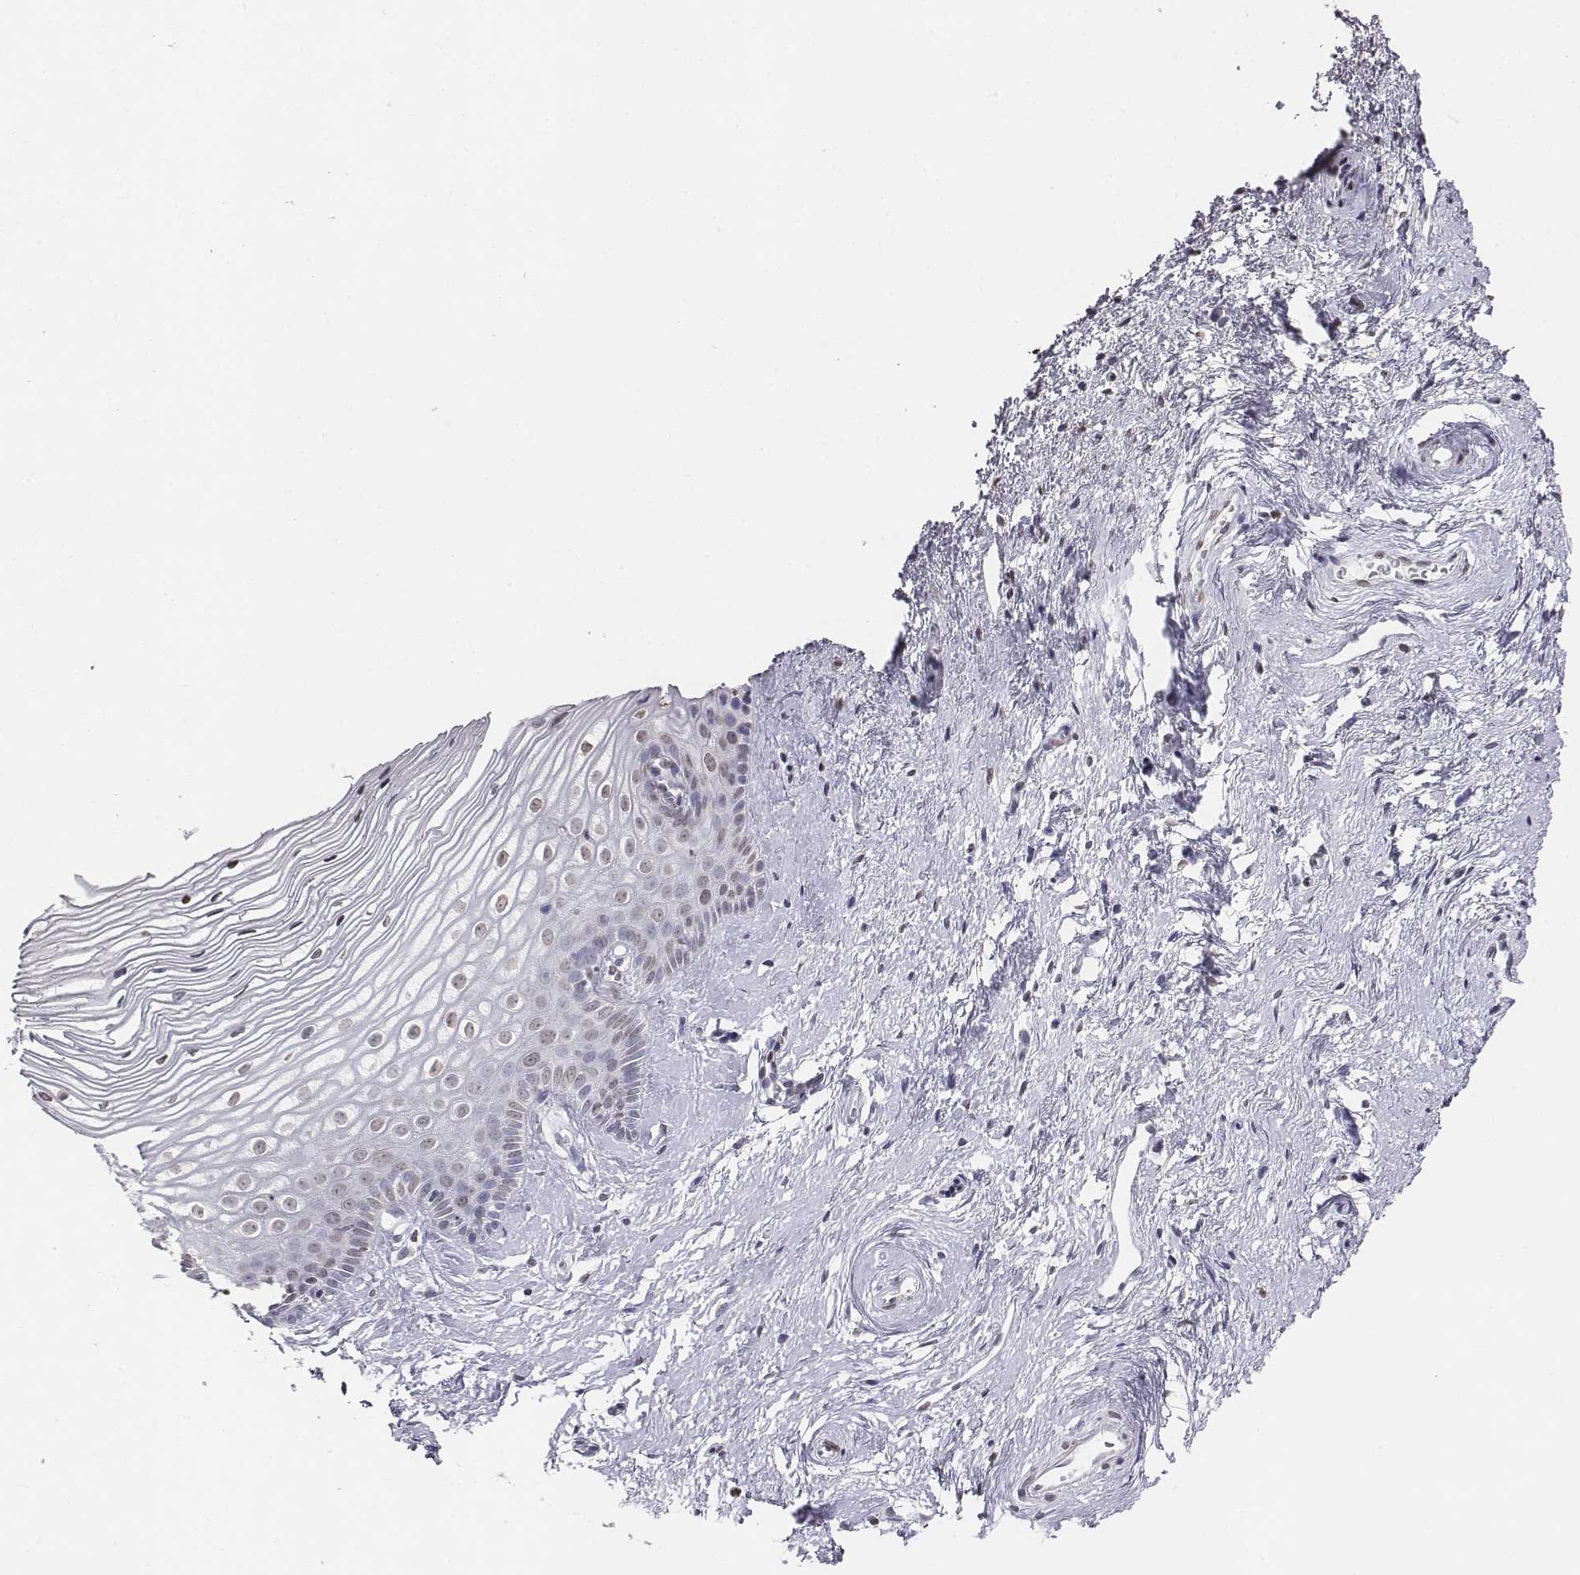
{"staining": {"intensity": "negative", "quantity": "none", "location": "none"}, "tissue": "cervix", "cell_type": "Glandular cells", "image_type": "normal", "snomed": [{"axis": "morphology", "description": "Normal tissue, NOS"}, {"axis": "topography", "description": "Cervix"}], "caption": "This is an IHC photomicrograph of unremarkable human cervix. There is no staining in glandular cells.", "gene": "BARHL1", "patient": {"sex": "female", "age": 40}}